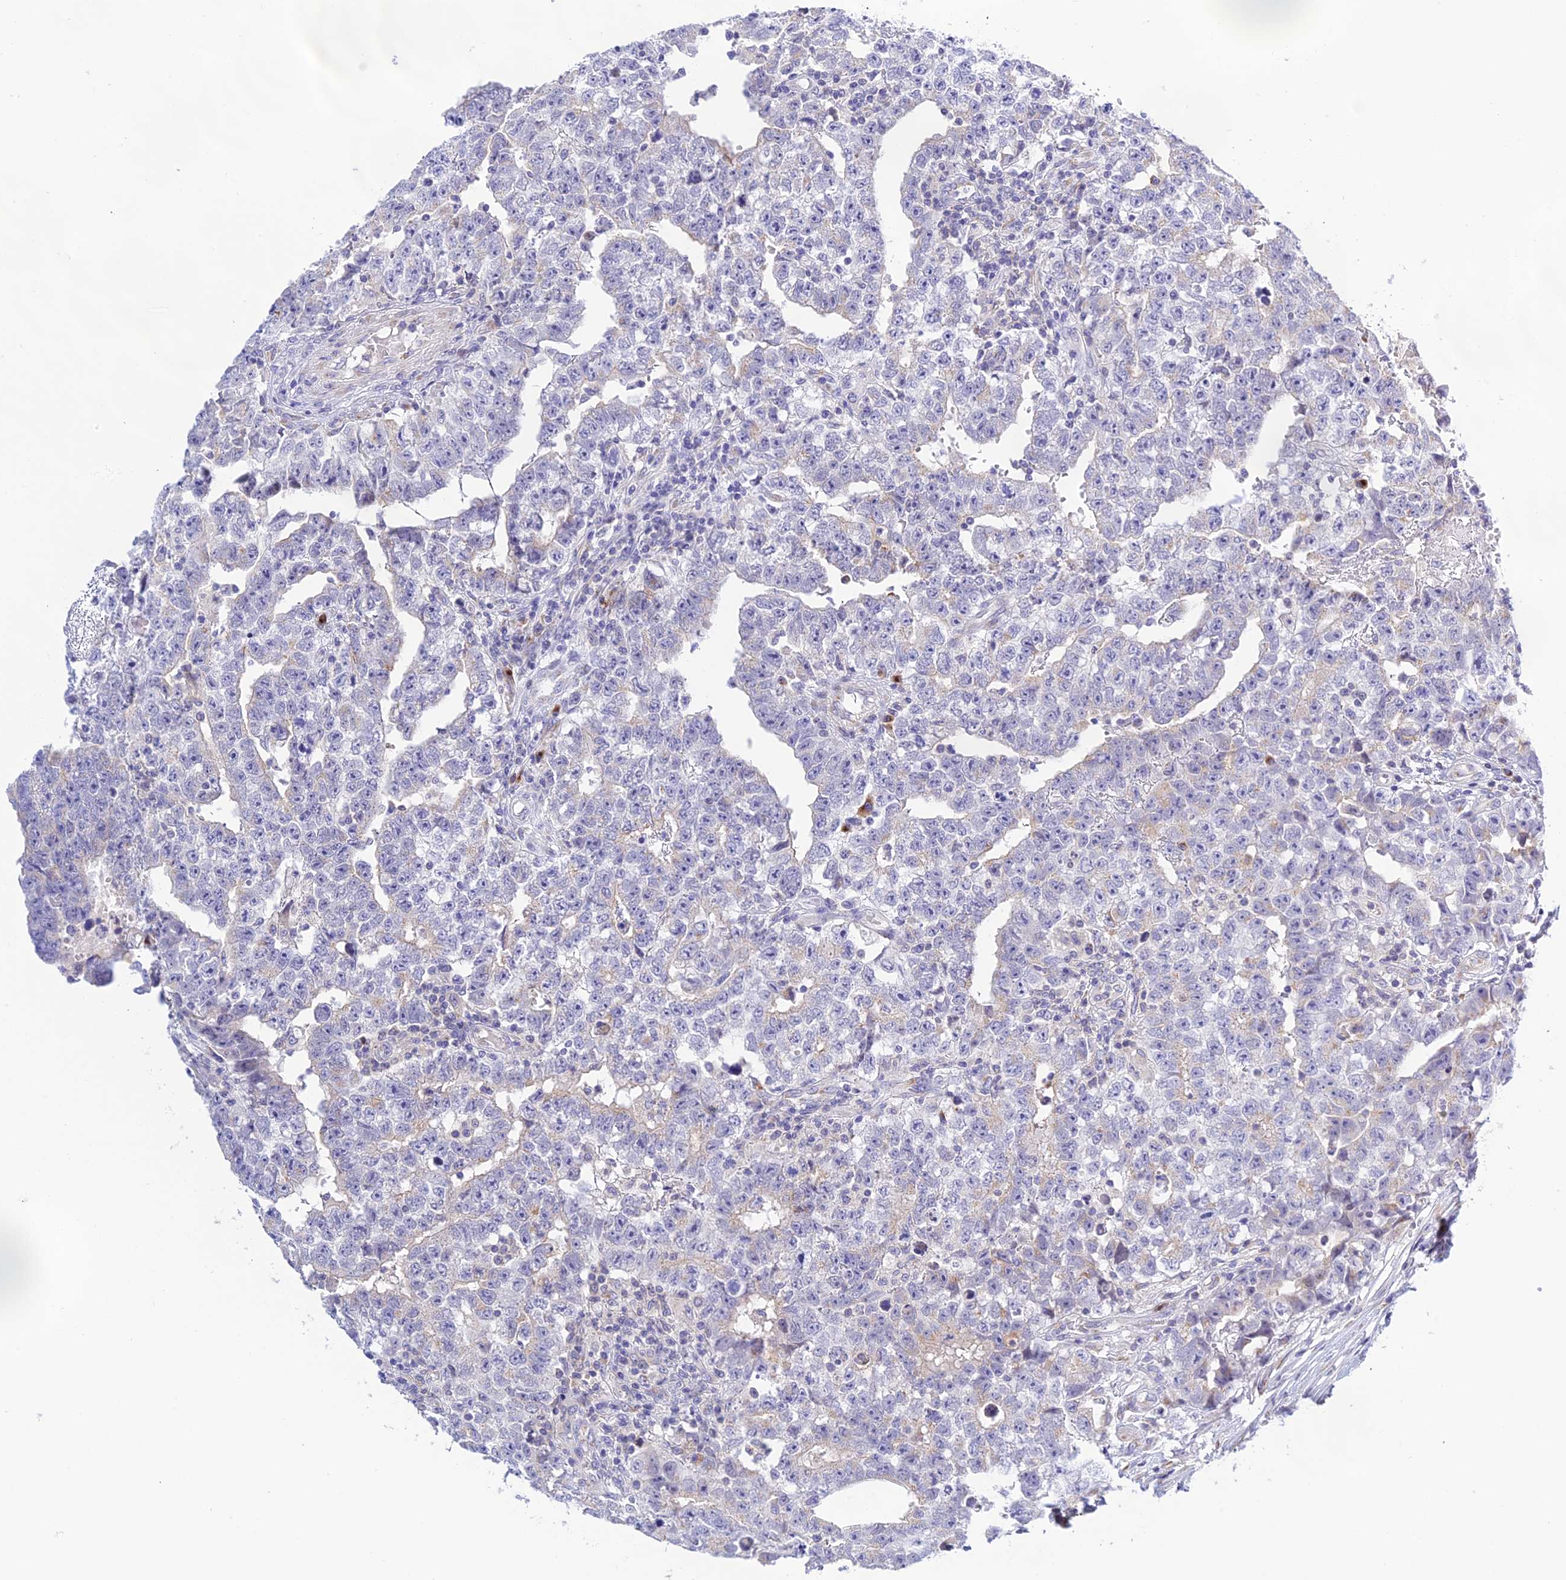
{"staining": {"intensity": "negative", "quantity": "none", "location": "none"}, "tissue": "testis cancer", "cell_type": "Tumor cells", "image_type": "cancer", "snomed": [{"axis": "morphology", "description": "Carcinoma, Embryonal, NOS"}, {"axis": "topography", "description": "Testis"}], "caption": "Tumor cells are negative for brown protein staining in testis cancer.", "gene": "SNX17", "patient": {"sex": "male", "age": 25}}